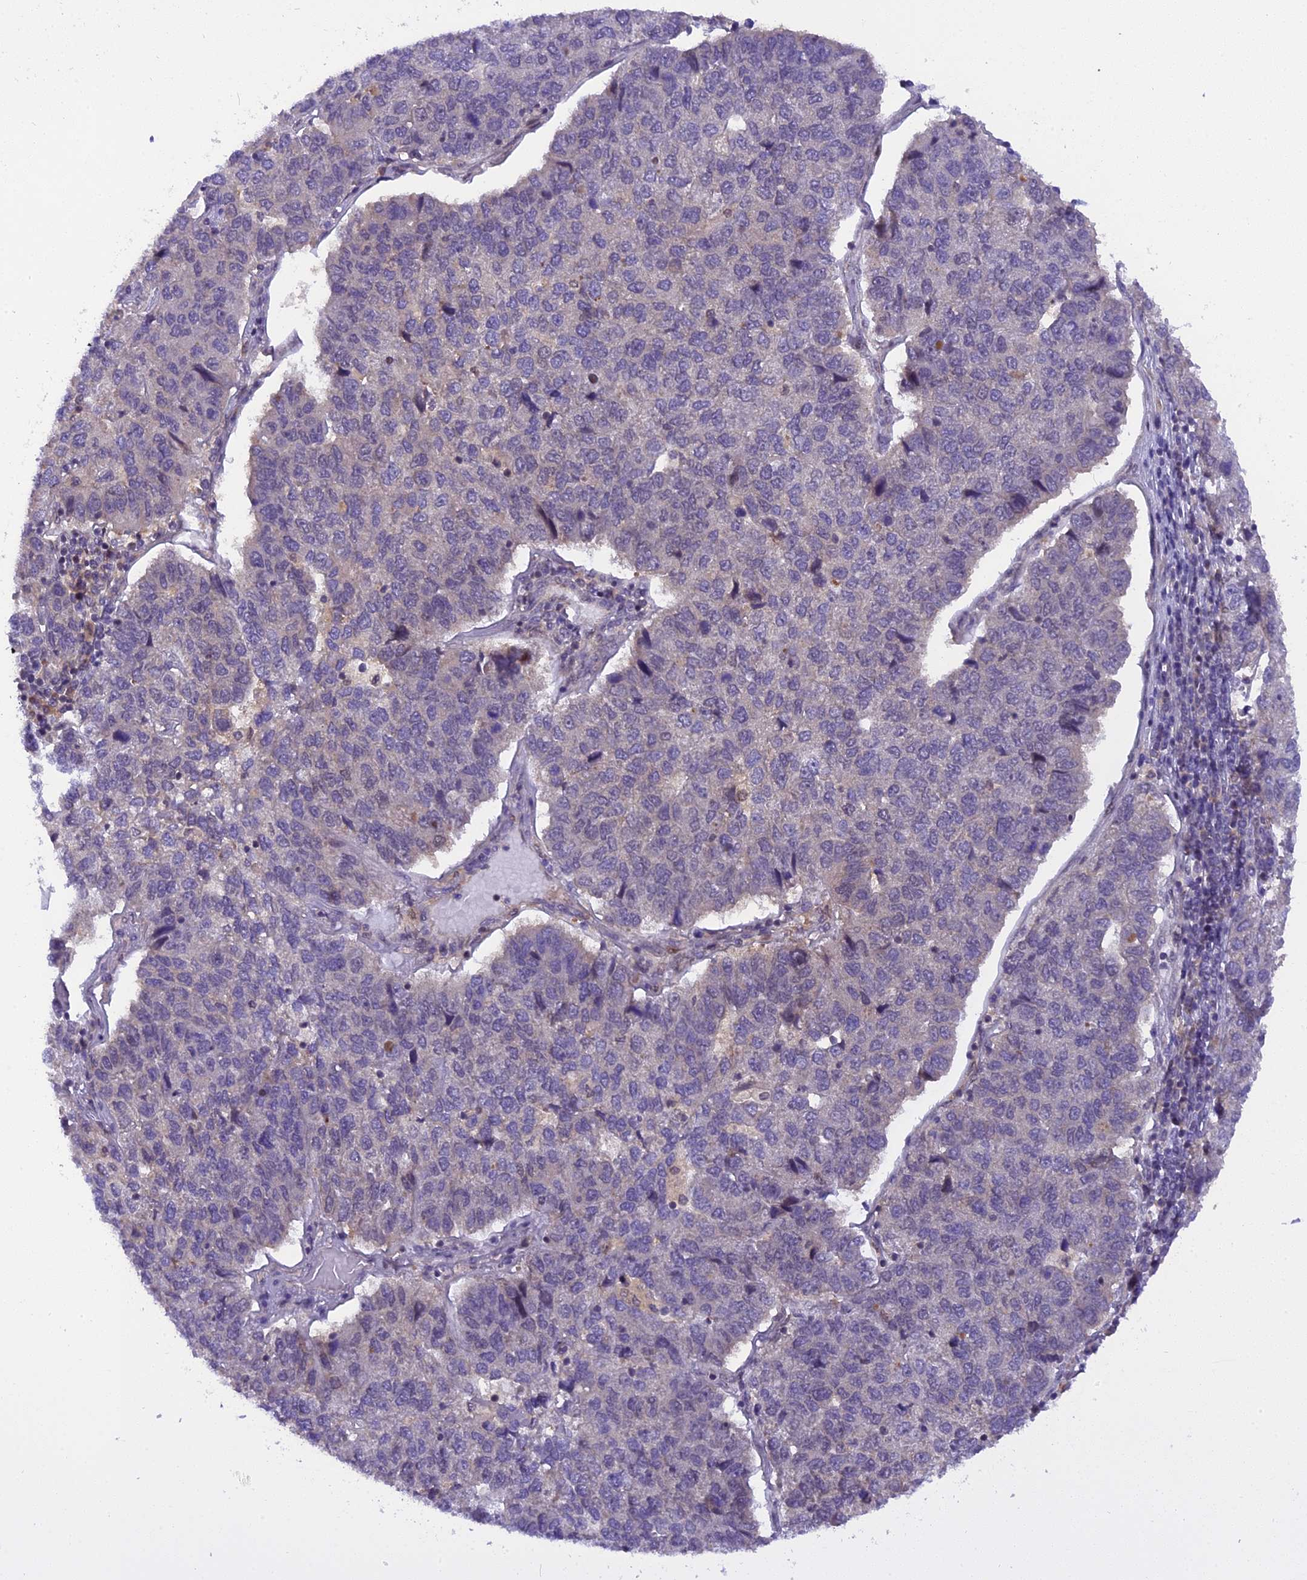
{"staining": {"intensity": "moderate", "quantity": "<25%", "location": "nuclear"}, "tissue": "pancreatic cancer", "cell_type": "Tumor cells", "image_type": "cancer", "snomed": [{"axis": "morphology", "description": "Adenocarcinoma, NOS"}, {"axis": "topography", "description": "Pancreas"}], "caption": "About <25% of tumor cells in pancreatic cancer (adenocarcinoma) exhibit moderate nuclear protein staining as visualized by brown immunohistochemical staining.", "gene": "RABGGTA", "patient": {"sex": "female", "age": 61}}